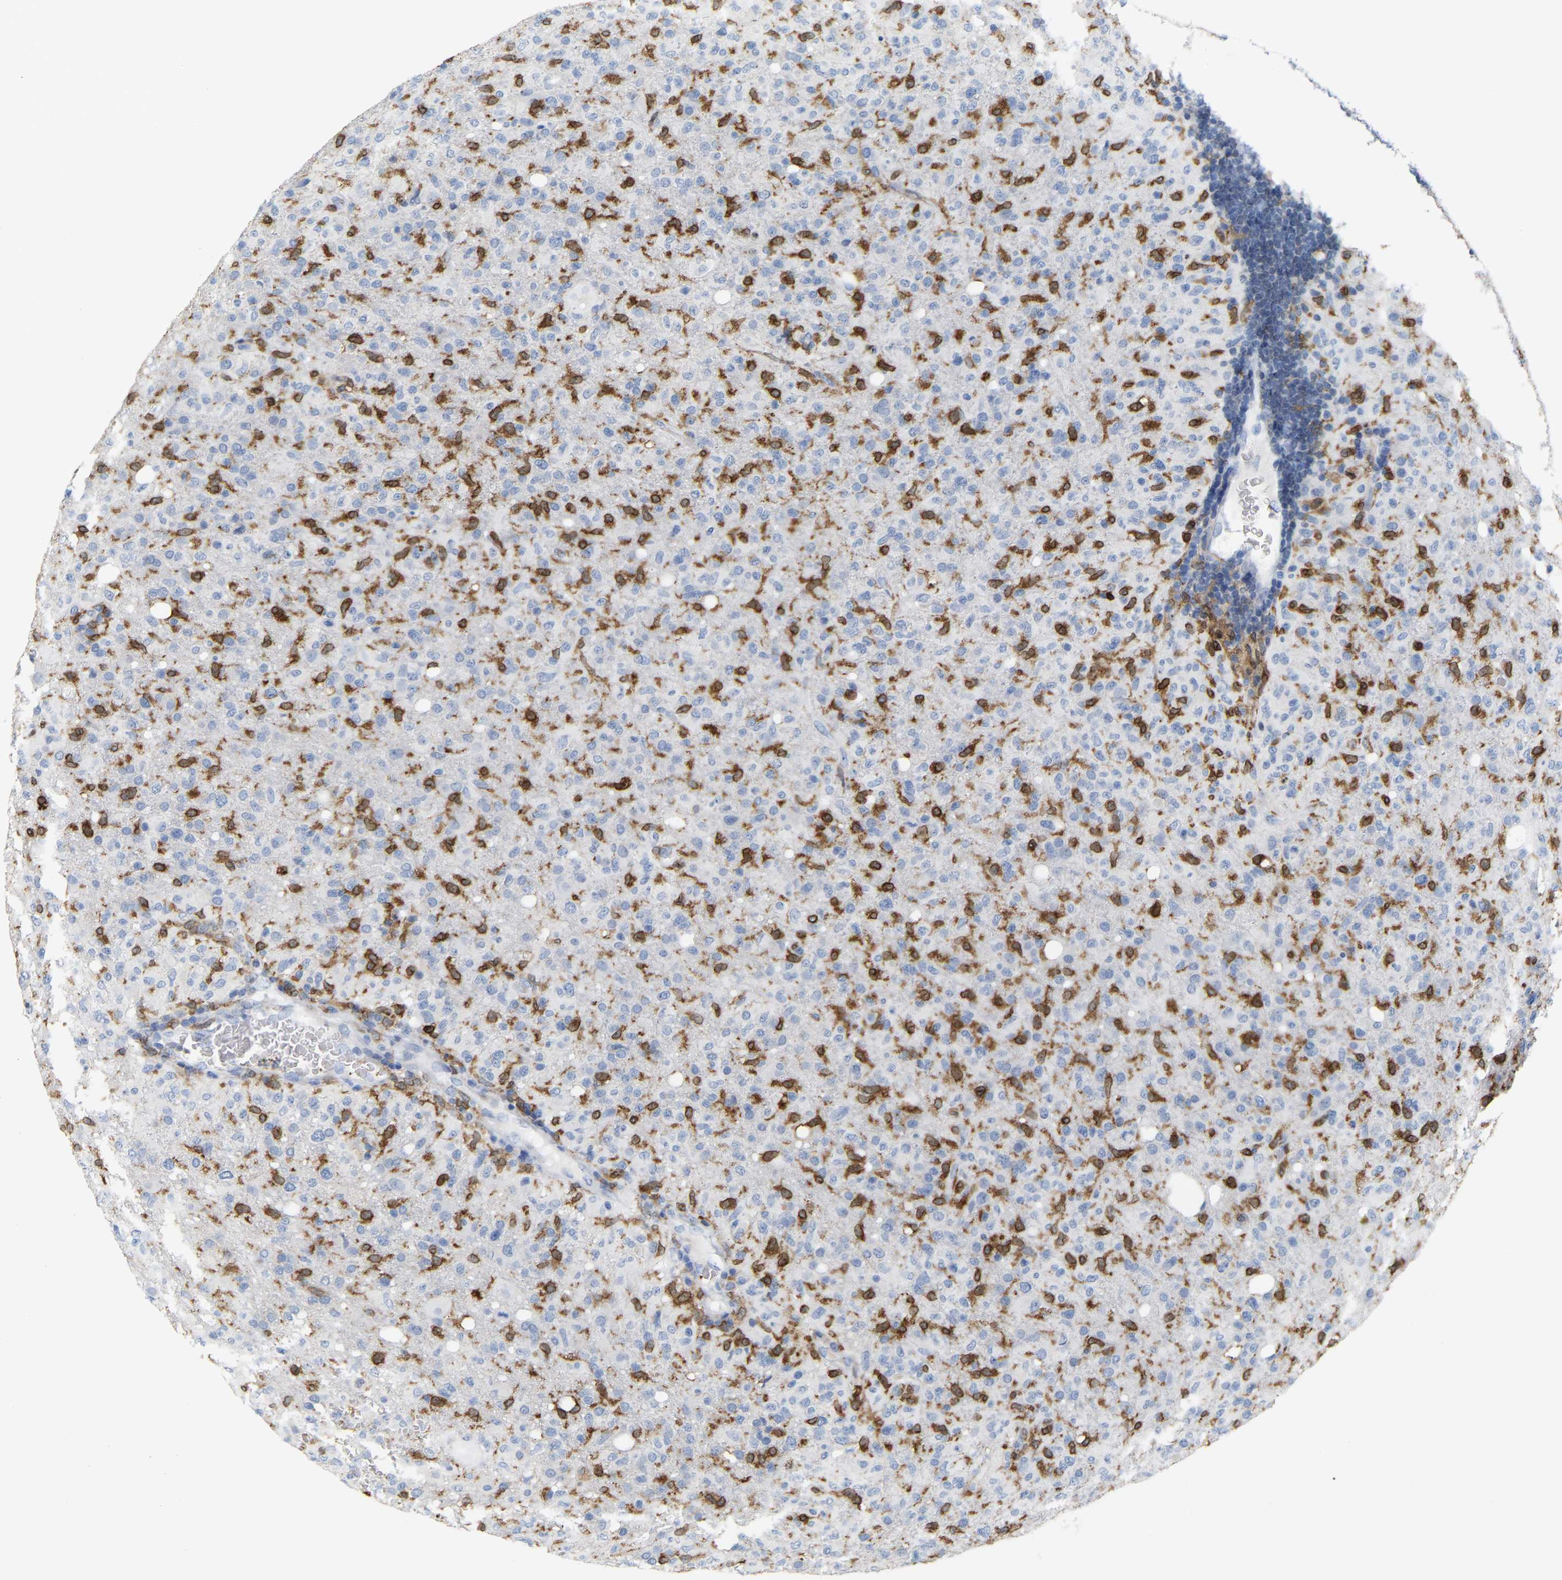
{"staining": {"intensity": "negative", "quantity": "none", "location": "none"}, "tissue": "glioma", "cell_type": "Tumor cells", "image_type": "cancer", "snomed": [{"axis": "morphology", "description": "Glioma, malignant, High grade"}, {"axis": "topography", "description": "Brain"}], "caption": "The image exhibits no staining of tumor cells in malignant glioma (high-grade).", "gene": "PTGS1", "patient": {"sex": "female", "age": 57}}